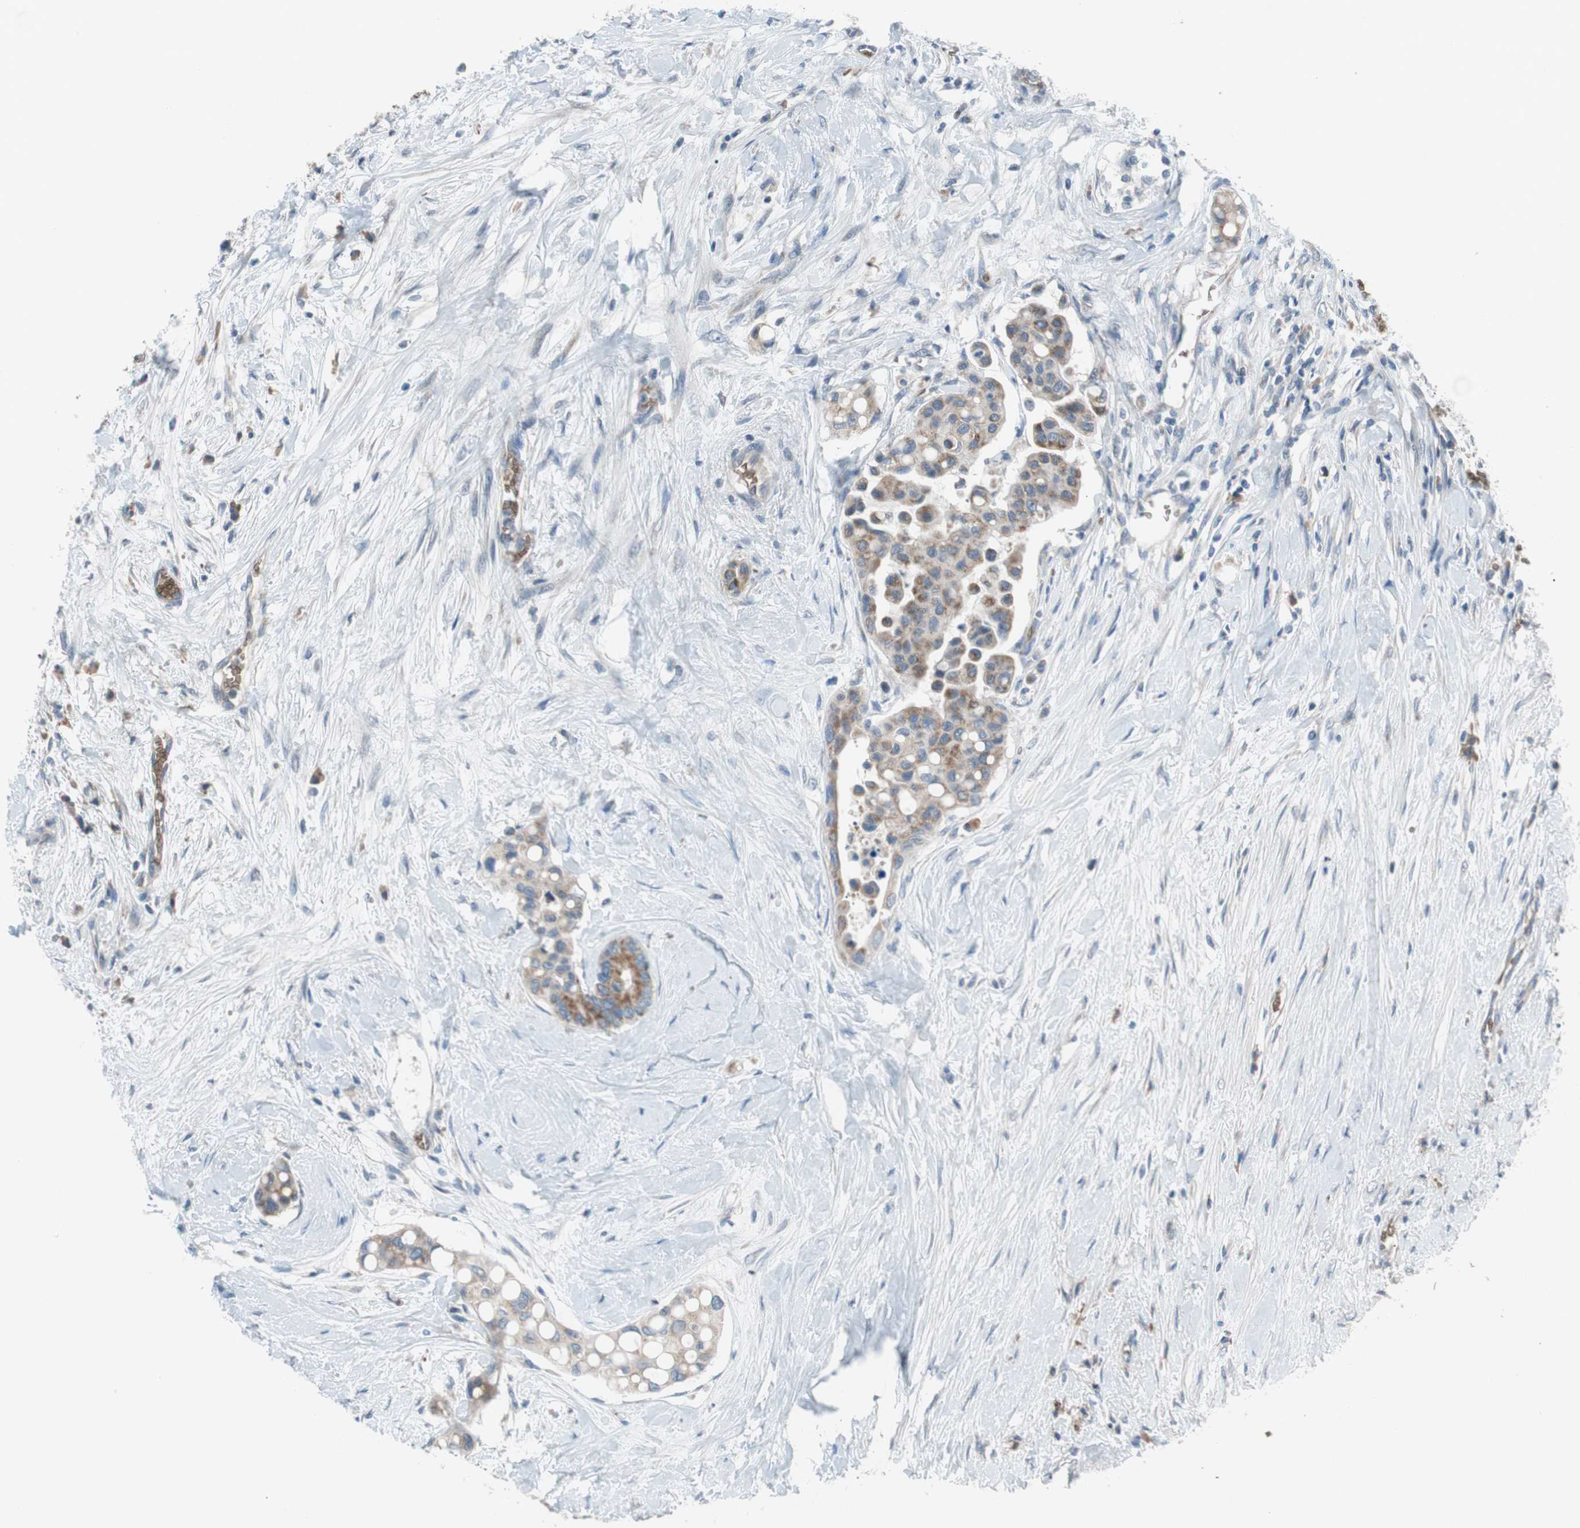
{"staining": {"intensity": "moderate", "quantity": ">75%", "location": "cytoplasmic/membranous"}, "tissue": "colorectal cancer", "cell_type": "Tumor cells", "image_type": "cancer", "snomed": [{"axis": "morphology", "description": "Normal tissue, NOS"}, {"axis": "morphology", "description": "Adenocarcinoma, NOS"}, {"axis": "topography", "description": "Colon"}], "caption": "Colorectal adenocarcinoma stained with a brown dye shows moderate cytoplasmic/membranous positive expression in approximately >75% of tumor cells.", "gene": "GYPC", "patient": {"sex": "male", "age": 82}}